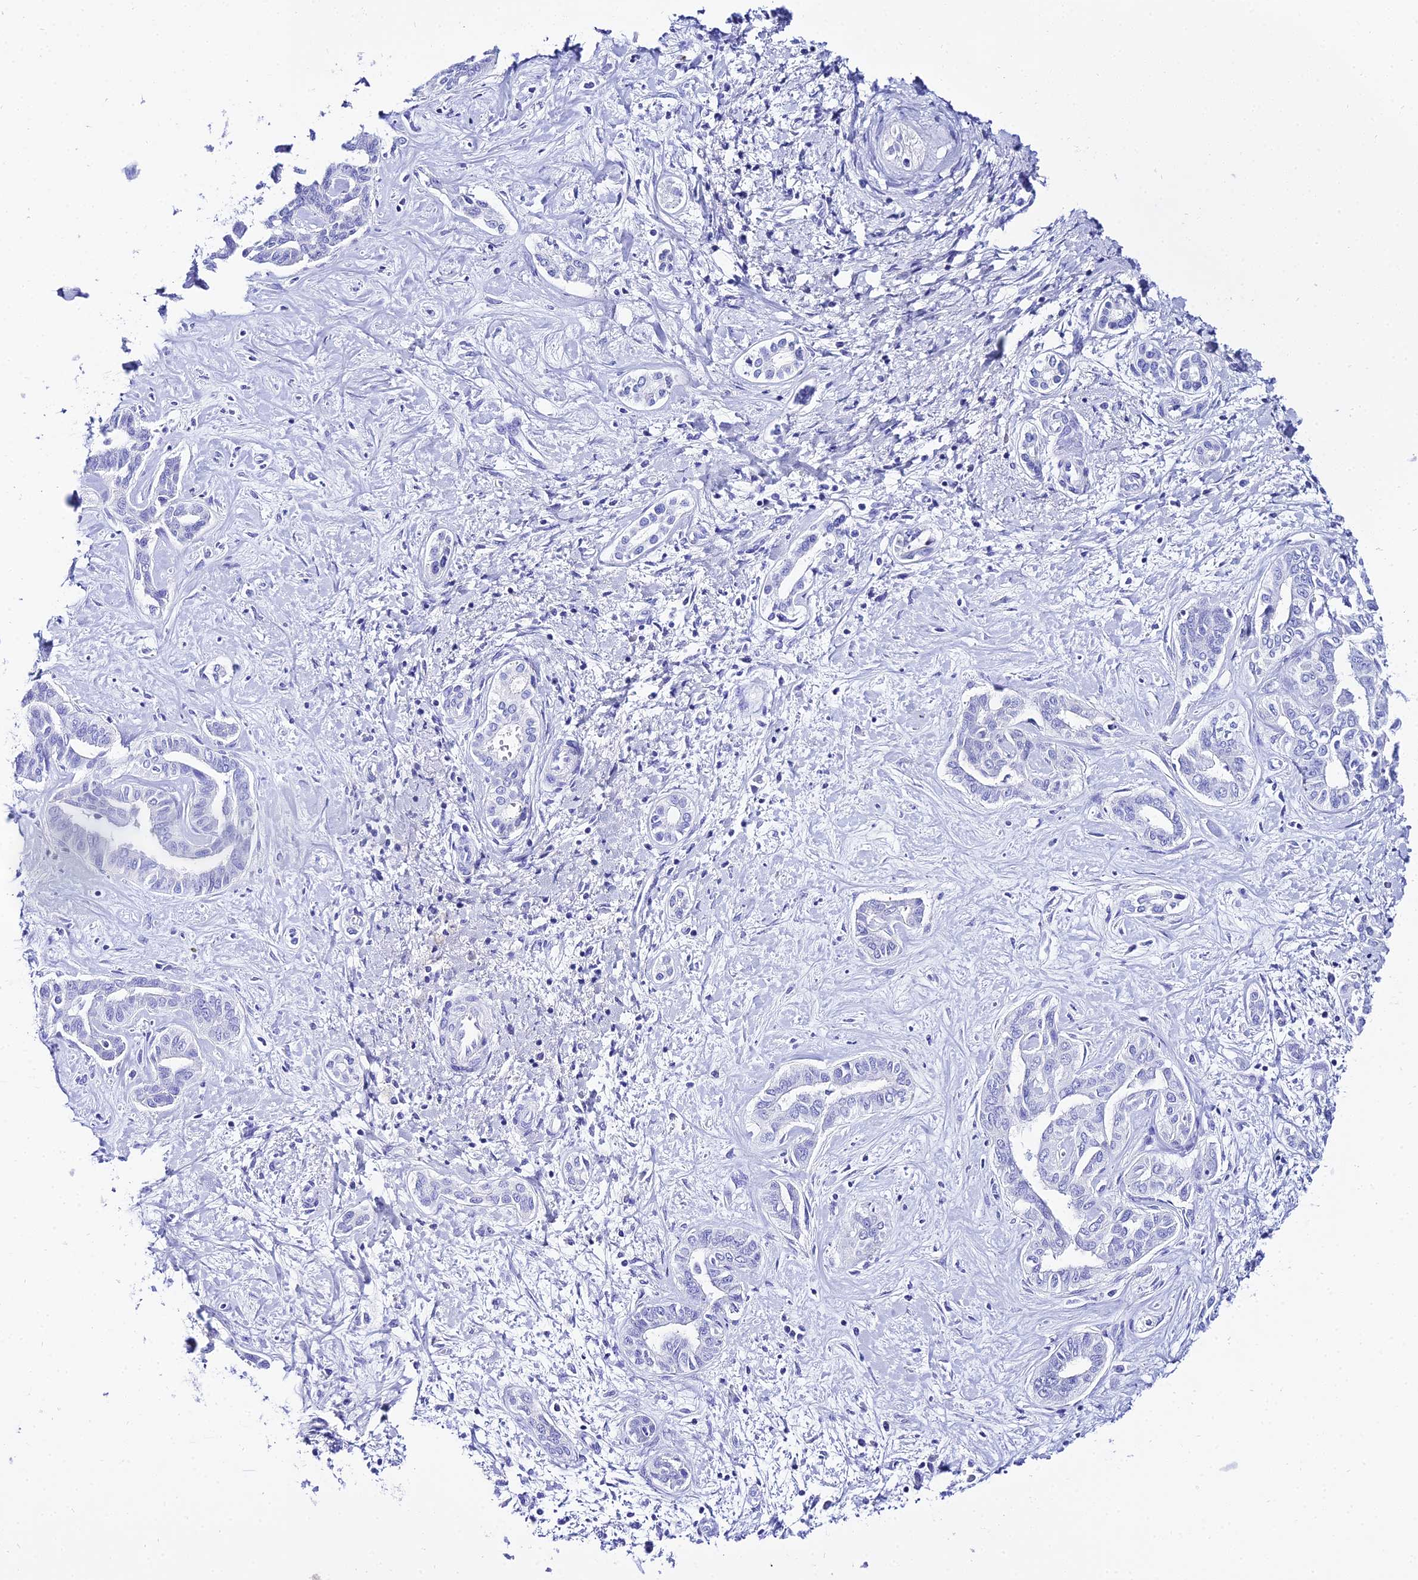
{"staining": {"intensity": "negative", "quantity": "none", "location": "none"}, "tissue": "liver cancer", "cell_type": "Tumor cells", "image_type": "cancer", "snomed": [{"axis": "morphology", "description": "Cholangiocarcinoma"}, {"axis": "topography", "description": "Liver"}], "caption": "DAB immunohistochemical staining of liver cancer (cholangiocarcinoma) shows no significant positivity in tumor cells.", "gene": "TRMT44", "patient": {"sex": "female", "age": 77}}